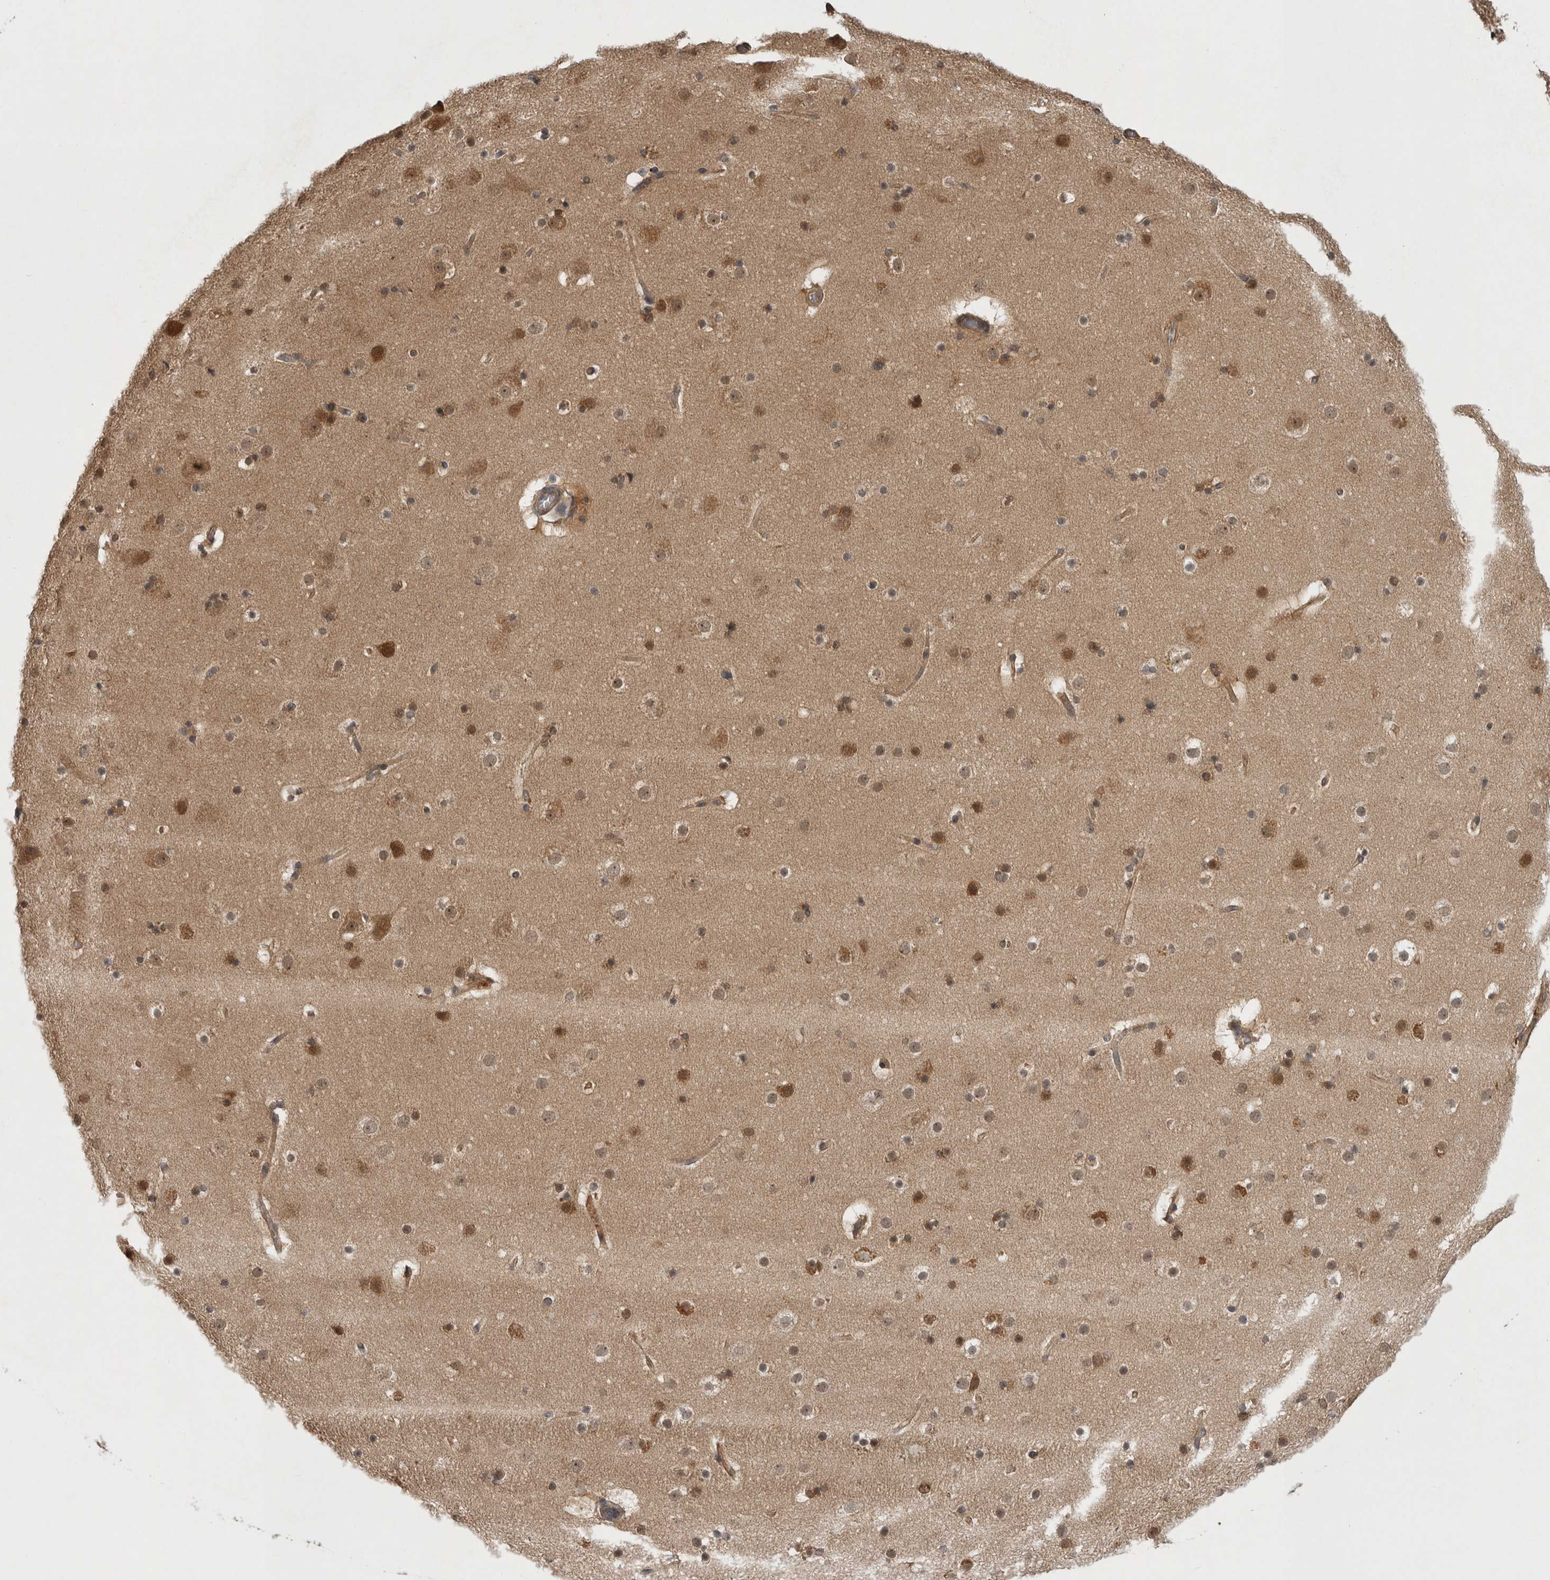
{"staining": {"intensity": "moderate", "quantity": ">75%", "location": "cytoplasmic/membranous"}, "tissue": "cerebral cortex", "cell_type": "Endothelial cells", "image_type": "normal", "snomed": [{"axis": "morphology", "description": "Normal tissue, NOS"}, {"axis": "topography", "description": "Cerebral cortex"}], "caption": "DAB (3,3'-diaminobenzidine) immunohistochemical staining of unremarkable cerebral cortex reveals moderate cytoplasmic/membranous protein expression in about >75% of endothelial cells. (Brightfield microscopy of DAB IHC at high magnification).", "gene": "TRMT61B", "patient": {"sex": "male", "age": 57}}